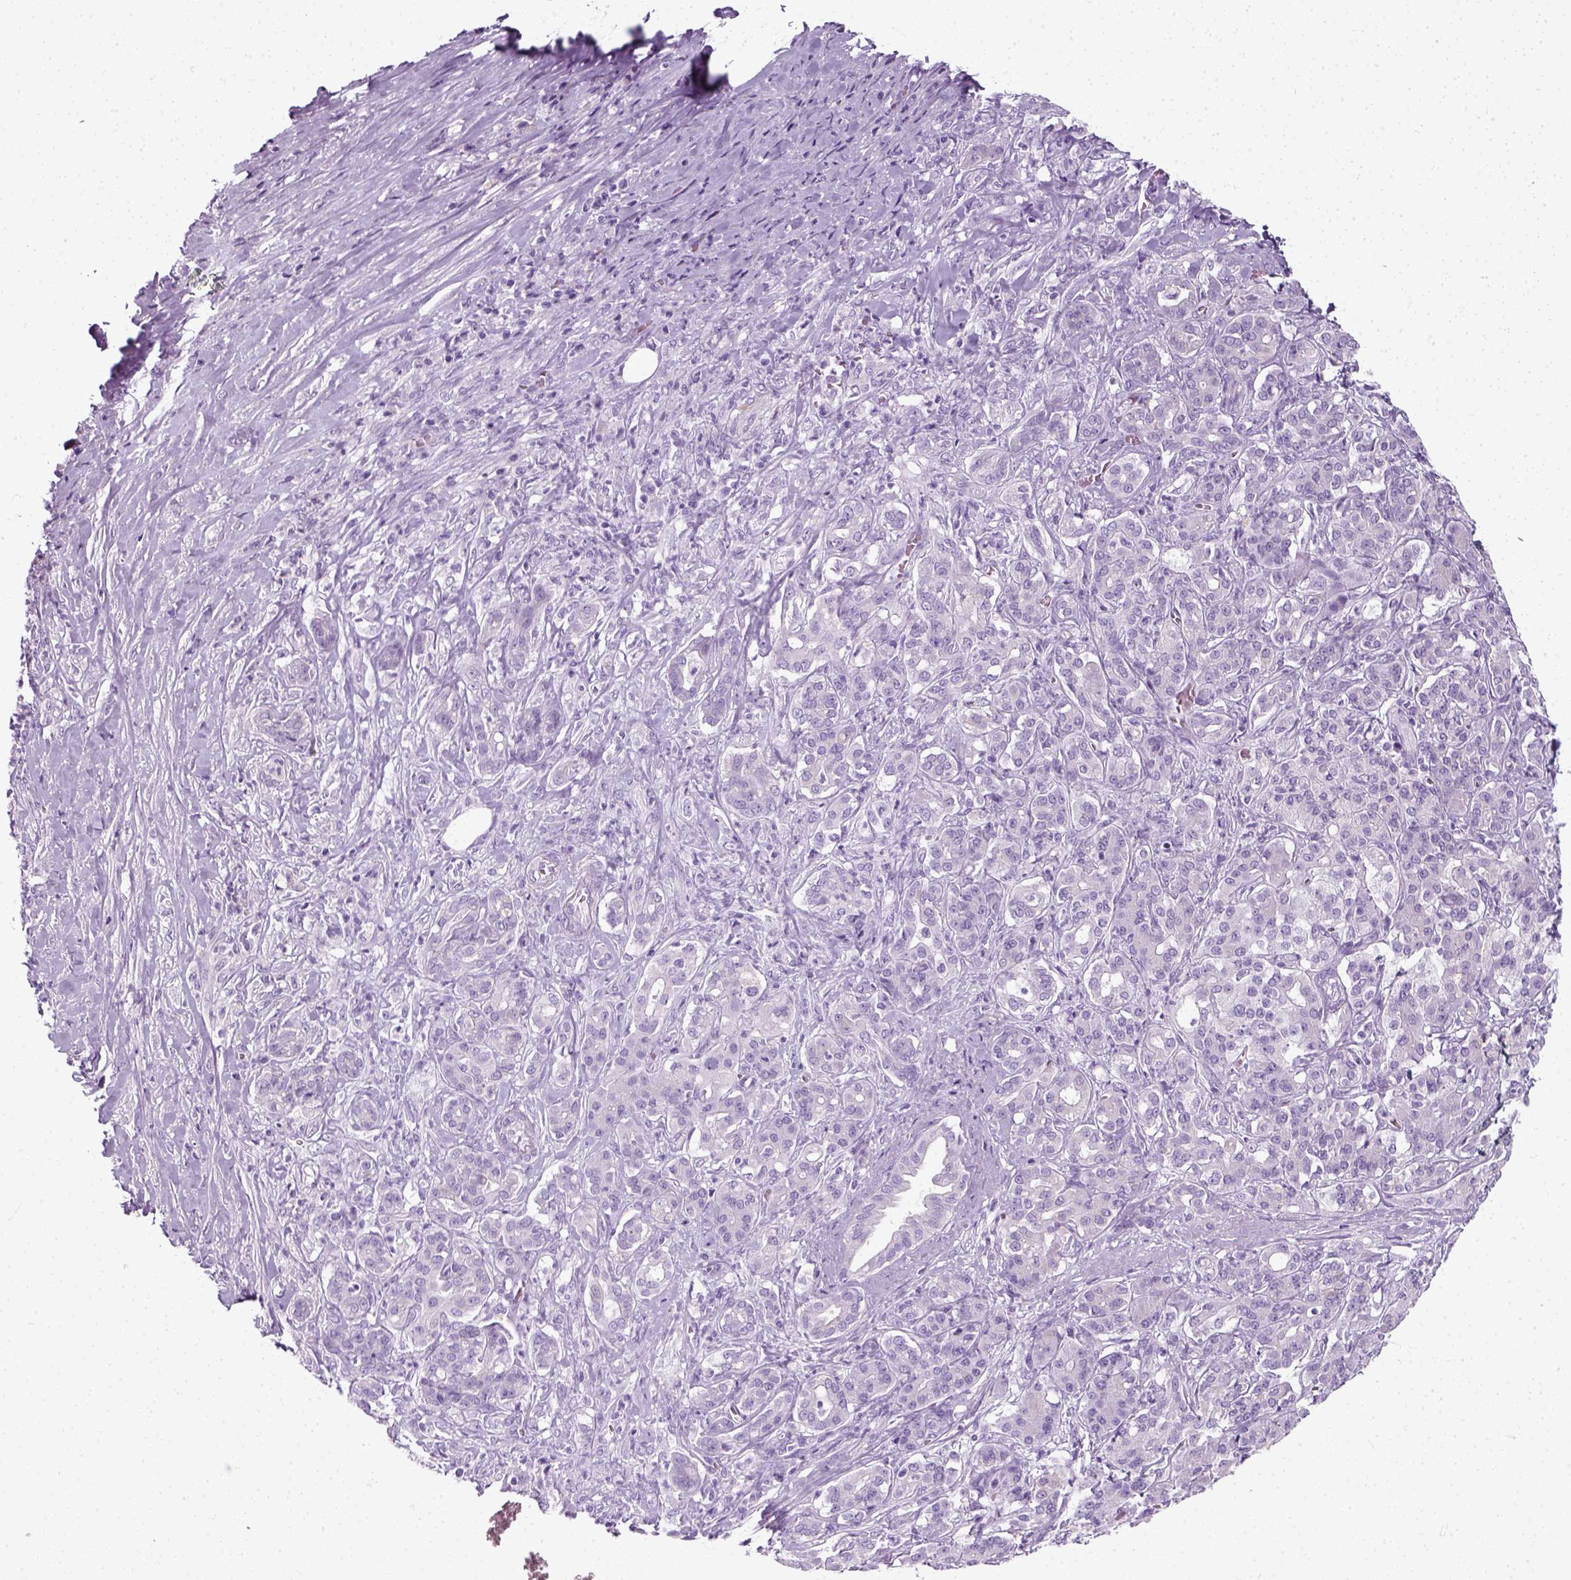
{"staining": {"intensity": "negative", "quantity": "none", "location": "none"}, "tissue": "pancreatic cancer", "cell_type": "Tumor cells", "image_type": "cancer", "snomed": [{"axis": "morphology", "description": "Normal tissue, NOS"}, {"axis": "morphology", "description": "Inflammation, NOS"}, {"axis": "morphology", "description": "Adenocarcinoma, NOS"}, {"axis": "topography", "description": "Pancreas"}], "caption": "Immunohistochemistry of pancreatic adenocarcinoma displays no expression in tumor cells. (IHC, brightfield microscopy, high magnification).", "gene": "SLC12A5", "patient": {"sex": "male", "age": 57}}